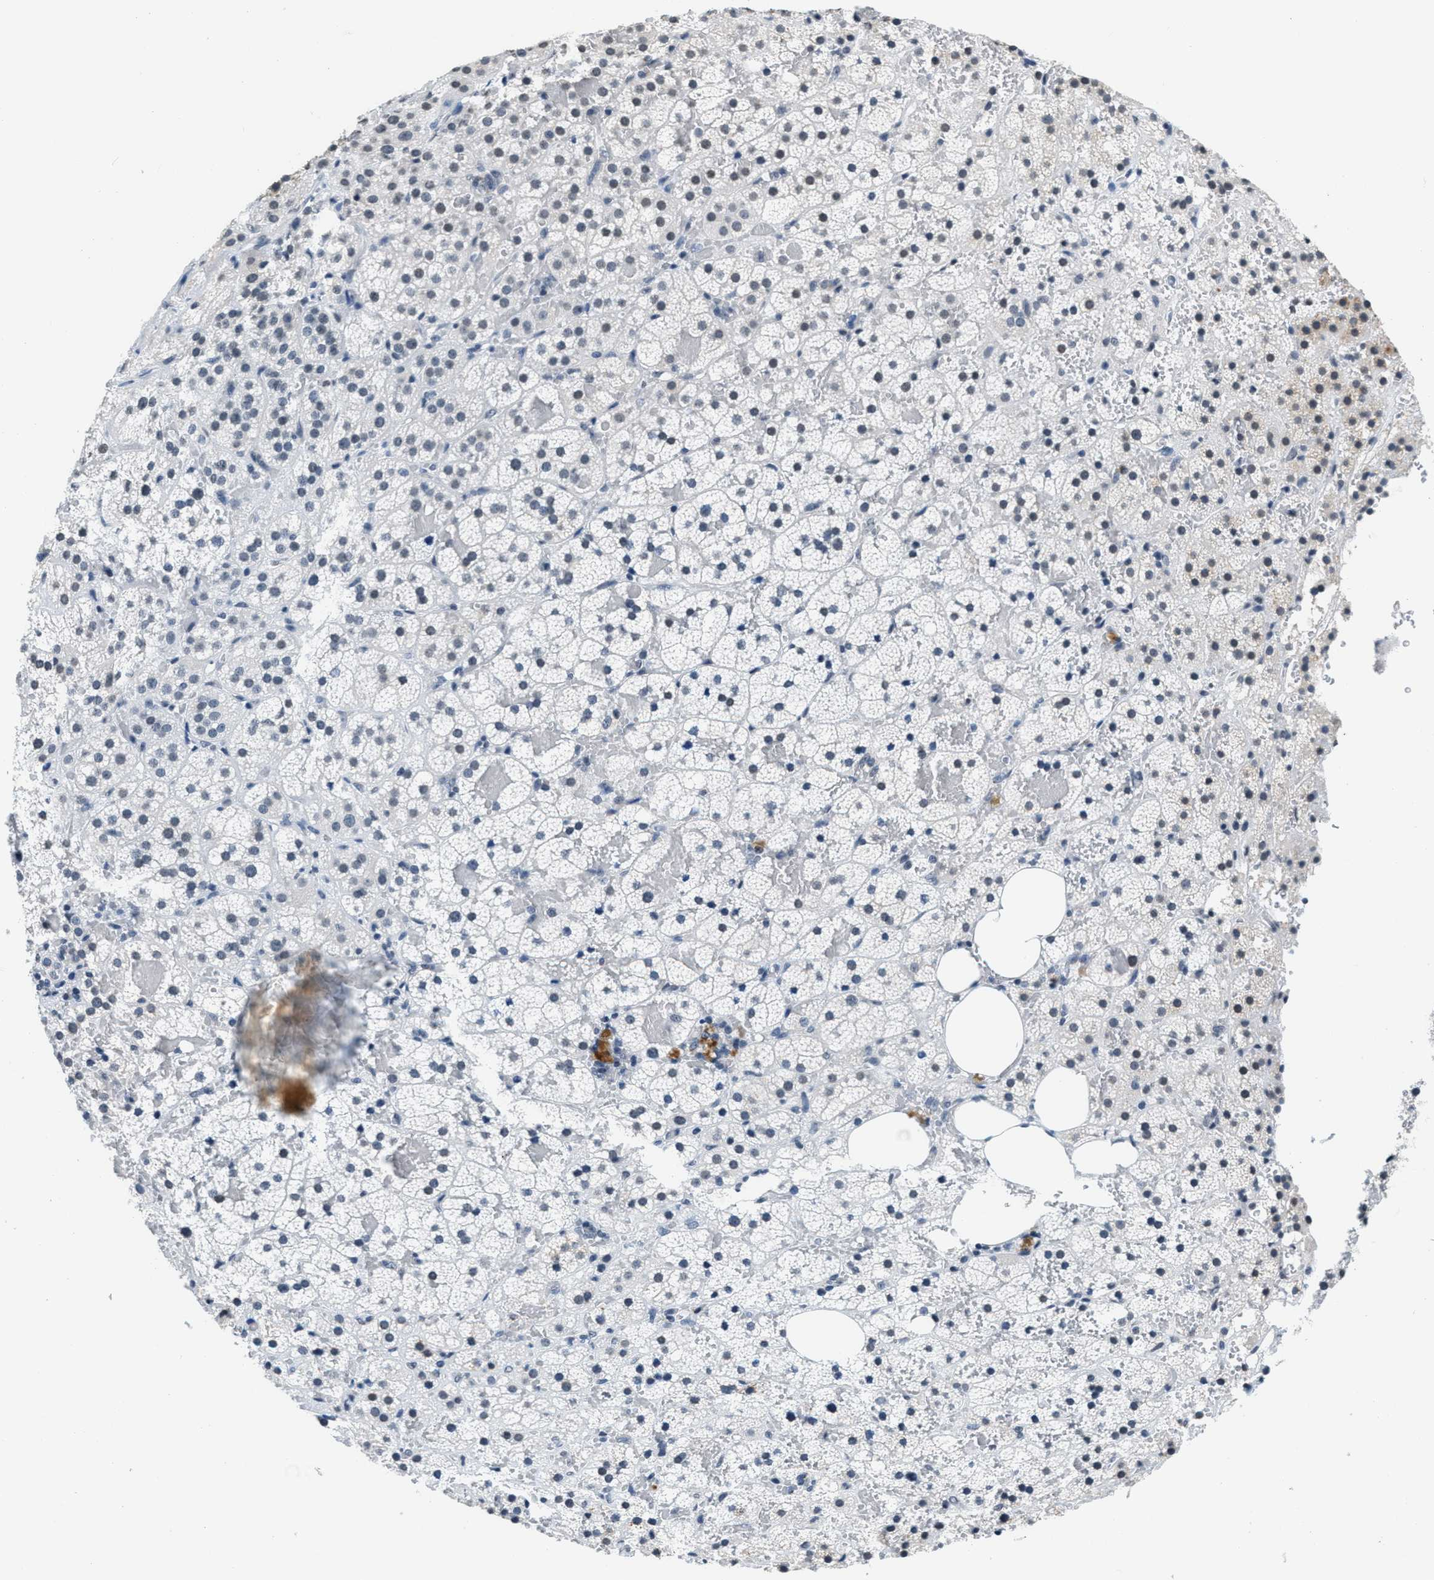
{"staining": {"intensity": "negative", "quantity": "none", "location": "none"}, "tissue": "adrenal gland", "cell_type": "Glandular cells", "image_type": "normal", "snomed": [{"axis": "morphology", "description": "Normal tissue, NOS"}, {"axis": "topography", "description": "Adrenal gland"}], "caption": "Immunohistochemical staining of normal human adrenal gland shows no significant expression in glandular cells.", "gene": "CA4", "patient": {"sex": "female", "age": 59}}